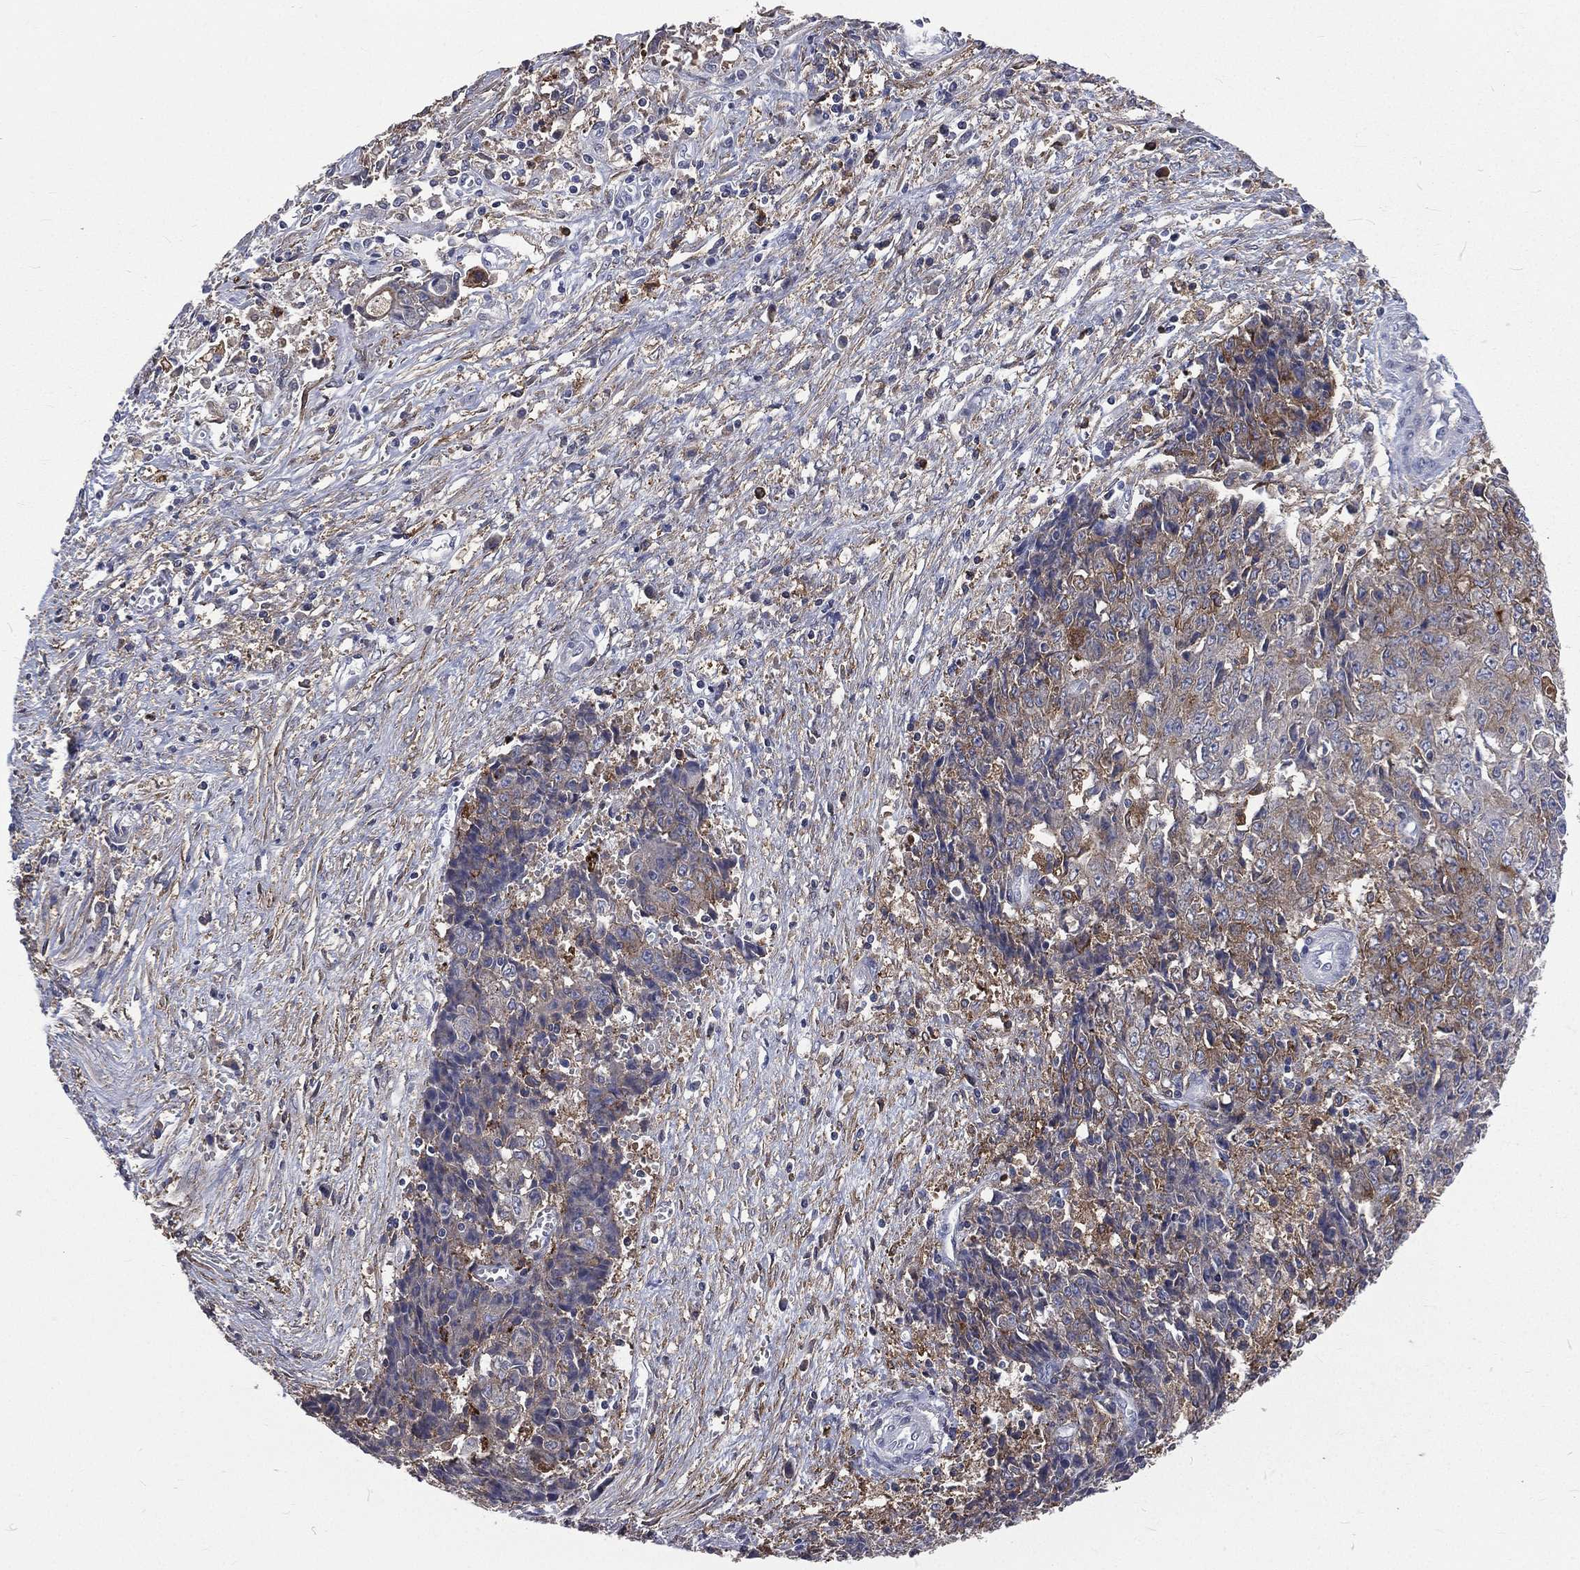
{"staining": {"intensity": "moderate", "quantity": "<25%", "location": "cytoplasmic/membranous"}, "tissue": "ovarian cancer", "cell_type": "Tumor cells", "image_type": "cancer", "snomed": [{"axis": "morphology", "description": "Carcinoma, endometroid"}, {"axis": "topography", "description": "Ovary"}], "caption": "IHC photomicrograph of neoplastic tissue: human endometroid carcinoma (ovarian) stained using immunohistochemistry displays low levels of moderate protein expression localized specifically in the cytoplasmic/membranous of tumor cells, appearing as a cytoplasmic/membranous brown color.", "gene": "BASP1", "patient": {"sex": "female", "age": 42}}